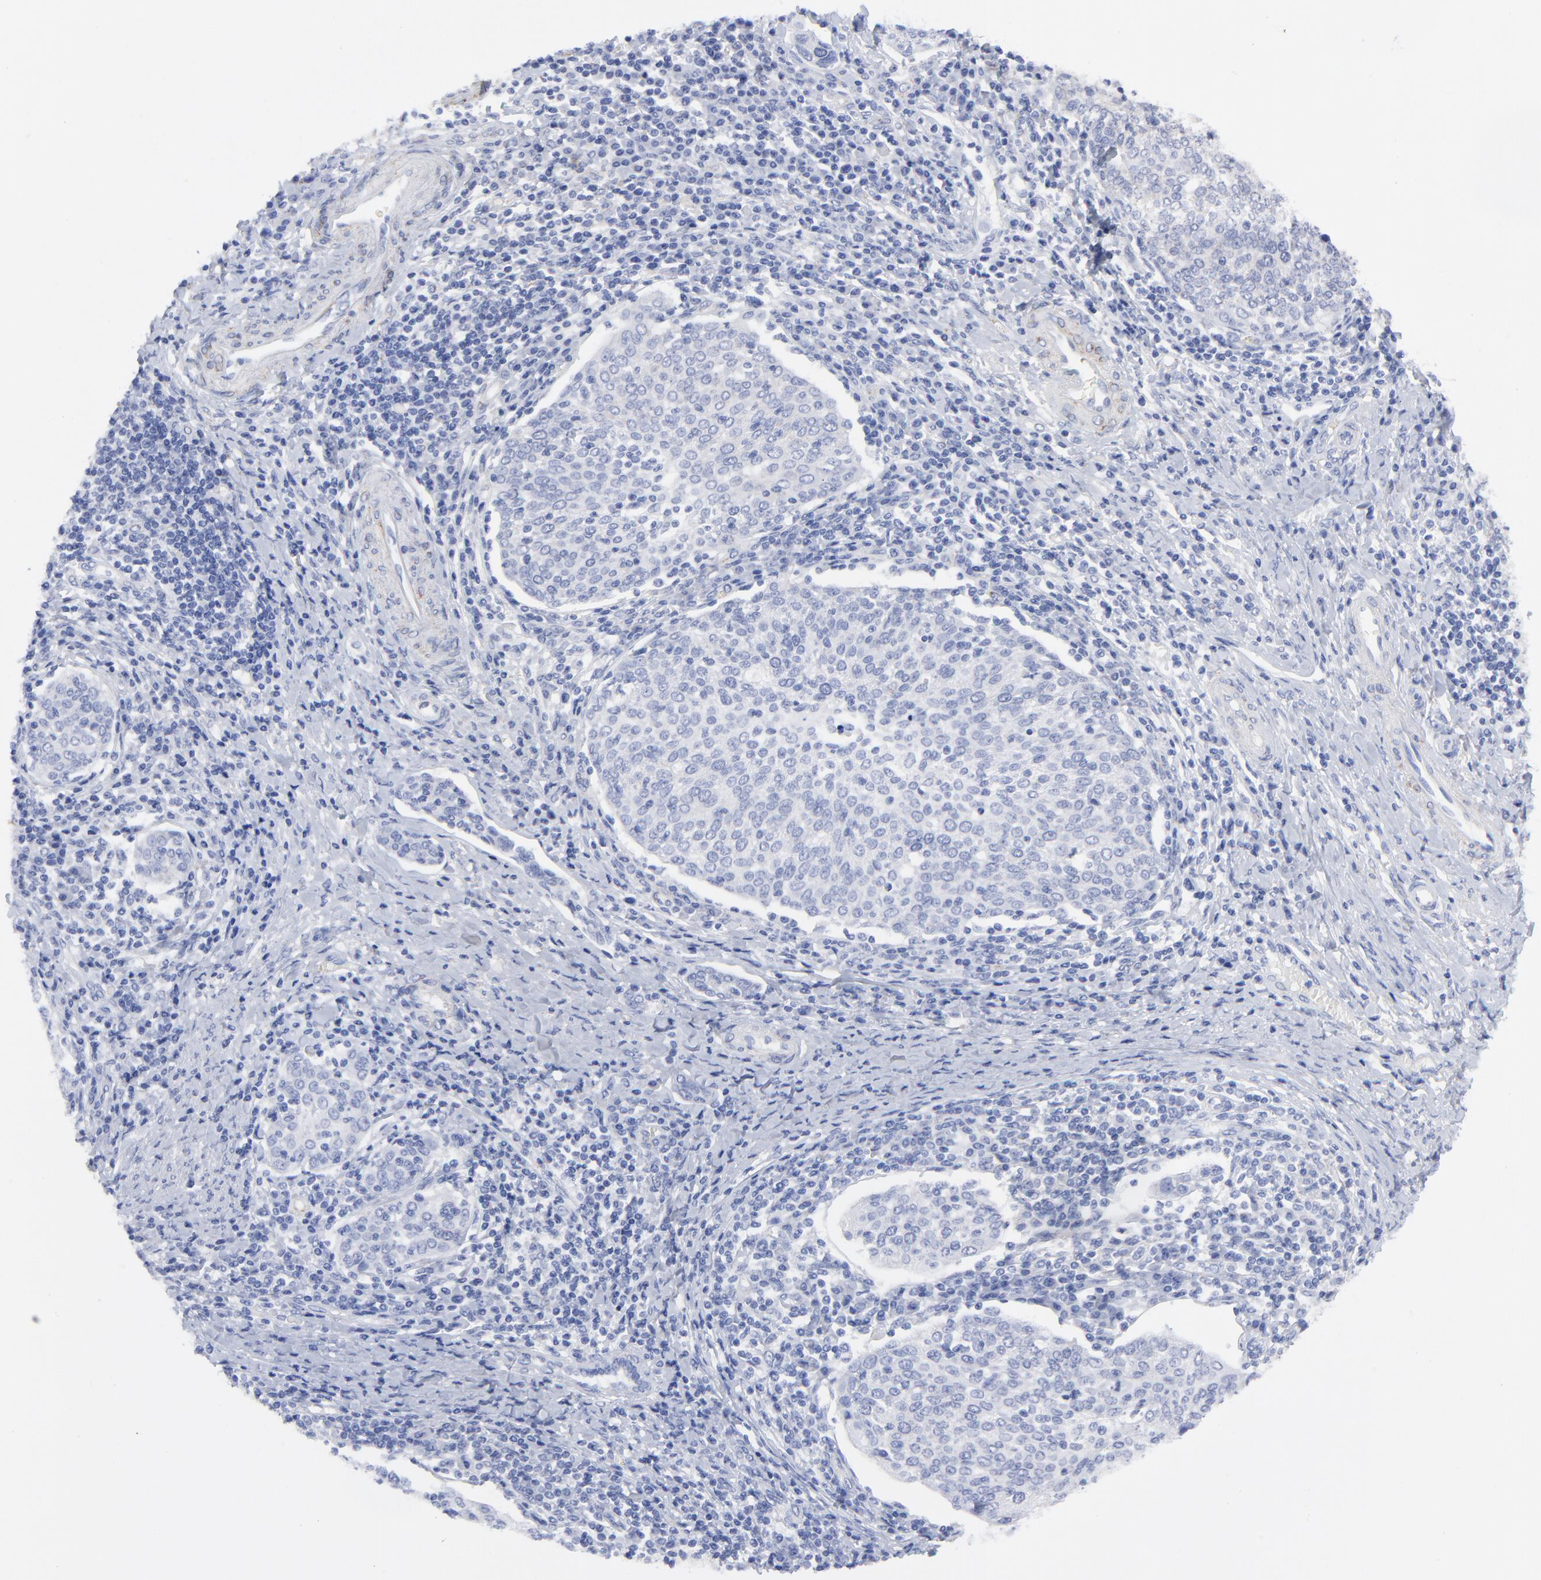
{"staining": {"intensity": "negative", "quantity": "none", "location": "none"}, "tissue": "cervical cancer", "cell_type": "Tumor cells", "image_type": "cancer", "snomed": [{"axis": "morphology", "description": "Squamous cell carcinoma, NOS"}, {"axis": "topography", "description": "Cervix"}], "caption": "Protein analysis of cervical squamous cell carcinoma demonstrates no significant positivity in tumor cells. Nuclei are stained in blue.", "gene": "CNTN3", "patient": {"sex": "female", "age": 40}}